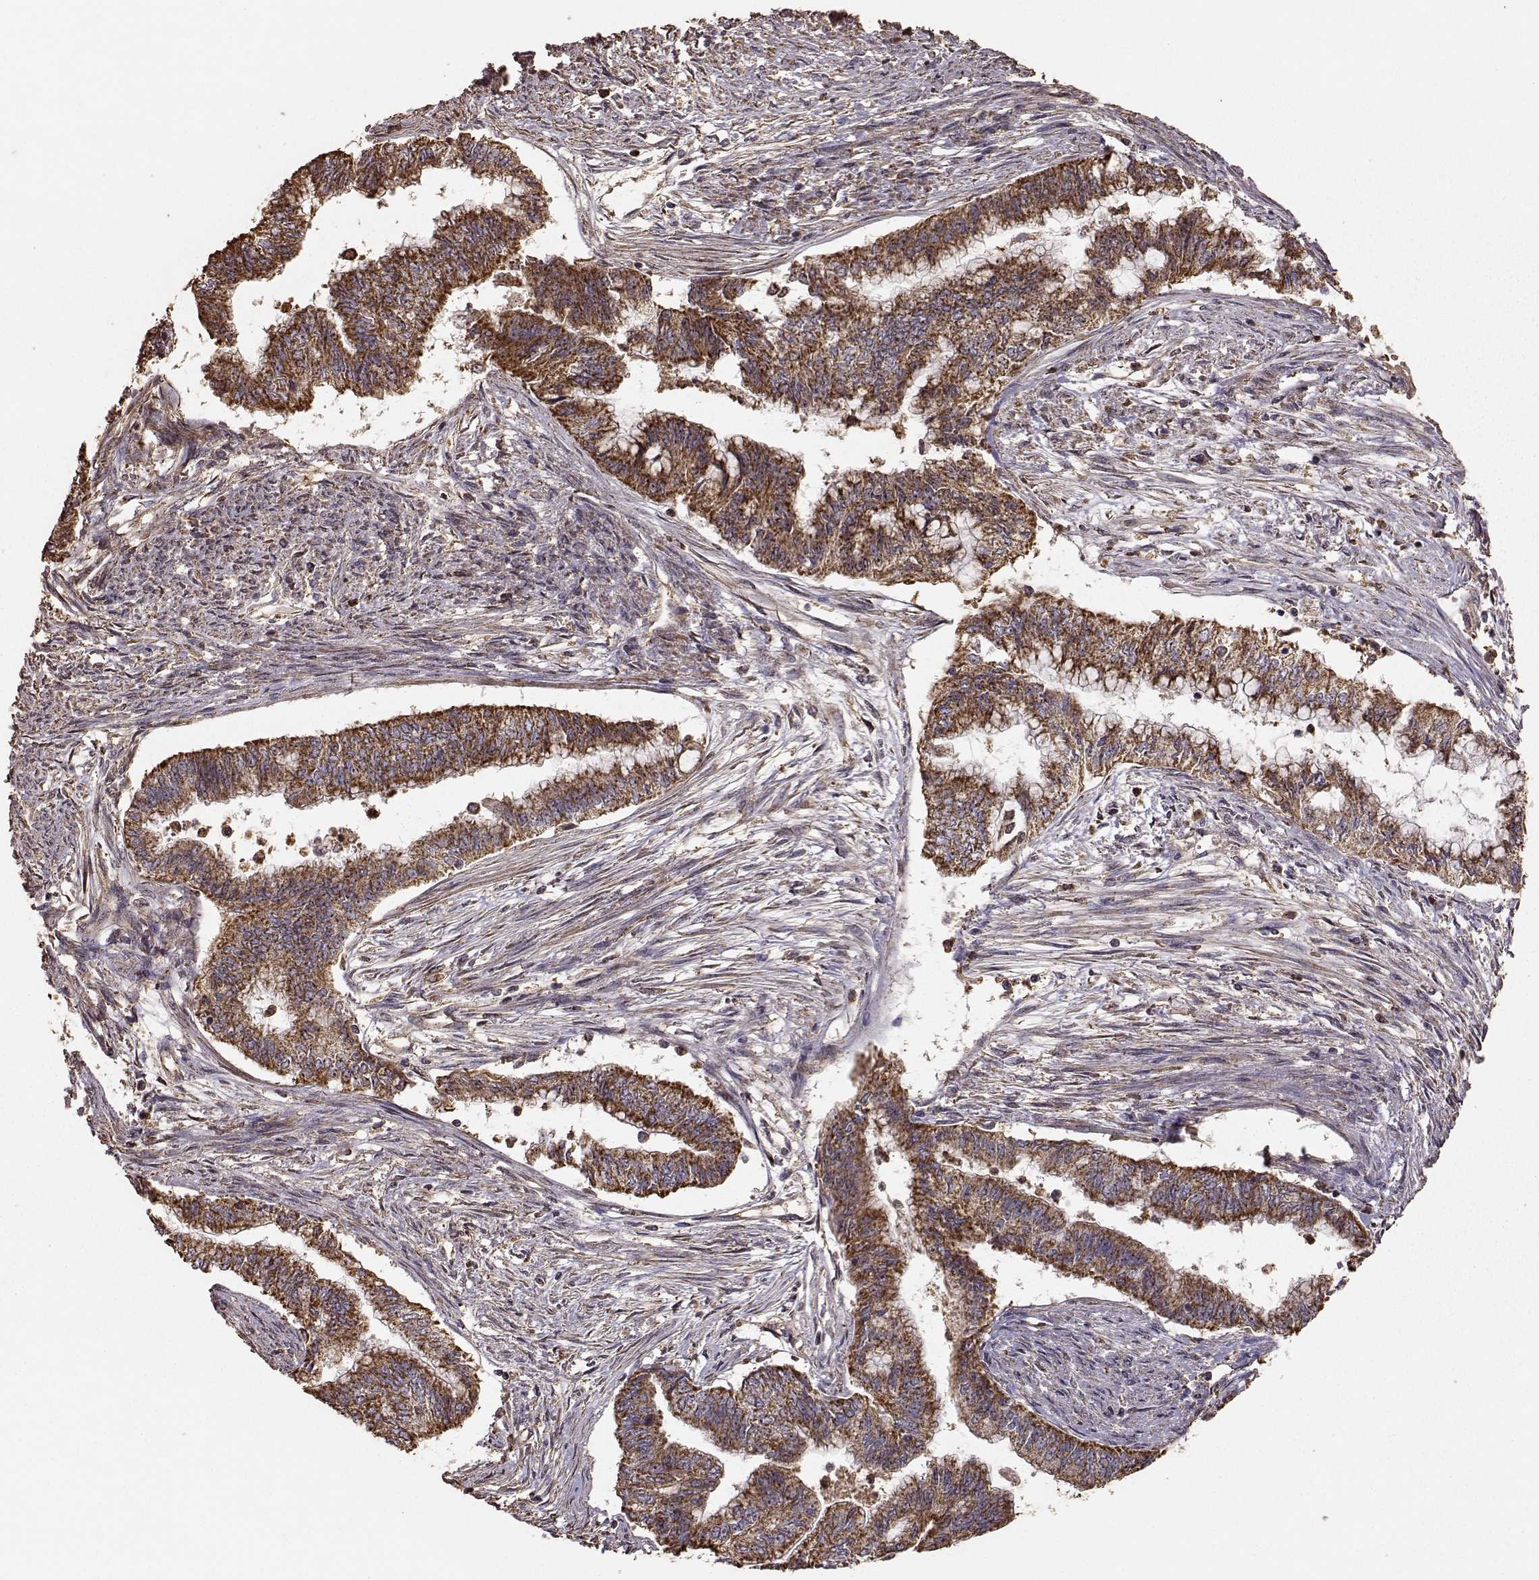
{"staining": {"intensity": "strong", "quantity": ">75%", "location": "cytoplasmic/membranous"}, "tissue": "endometrial cancer", "cell_type": "Tumor cells", "image_type": "cancer", "snomed": [{"axis": "morphology", "description": "Adenocarcinoma, NOS"}, {"axis": "topography", "description": "Endometrium"}], "caption": "Protein expression analysis of human endometrial cancer reveals strong cytoplasmic/membranous expression in approximately >75% of tumor cells.", "gene": "PTGES2", "patient": {"sex": "female", "age": 65}}